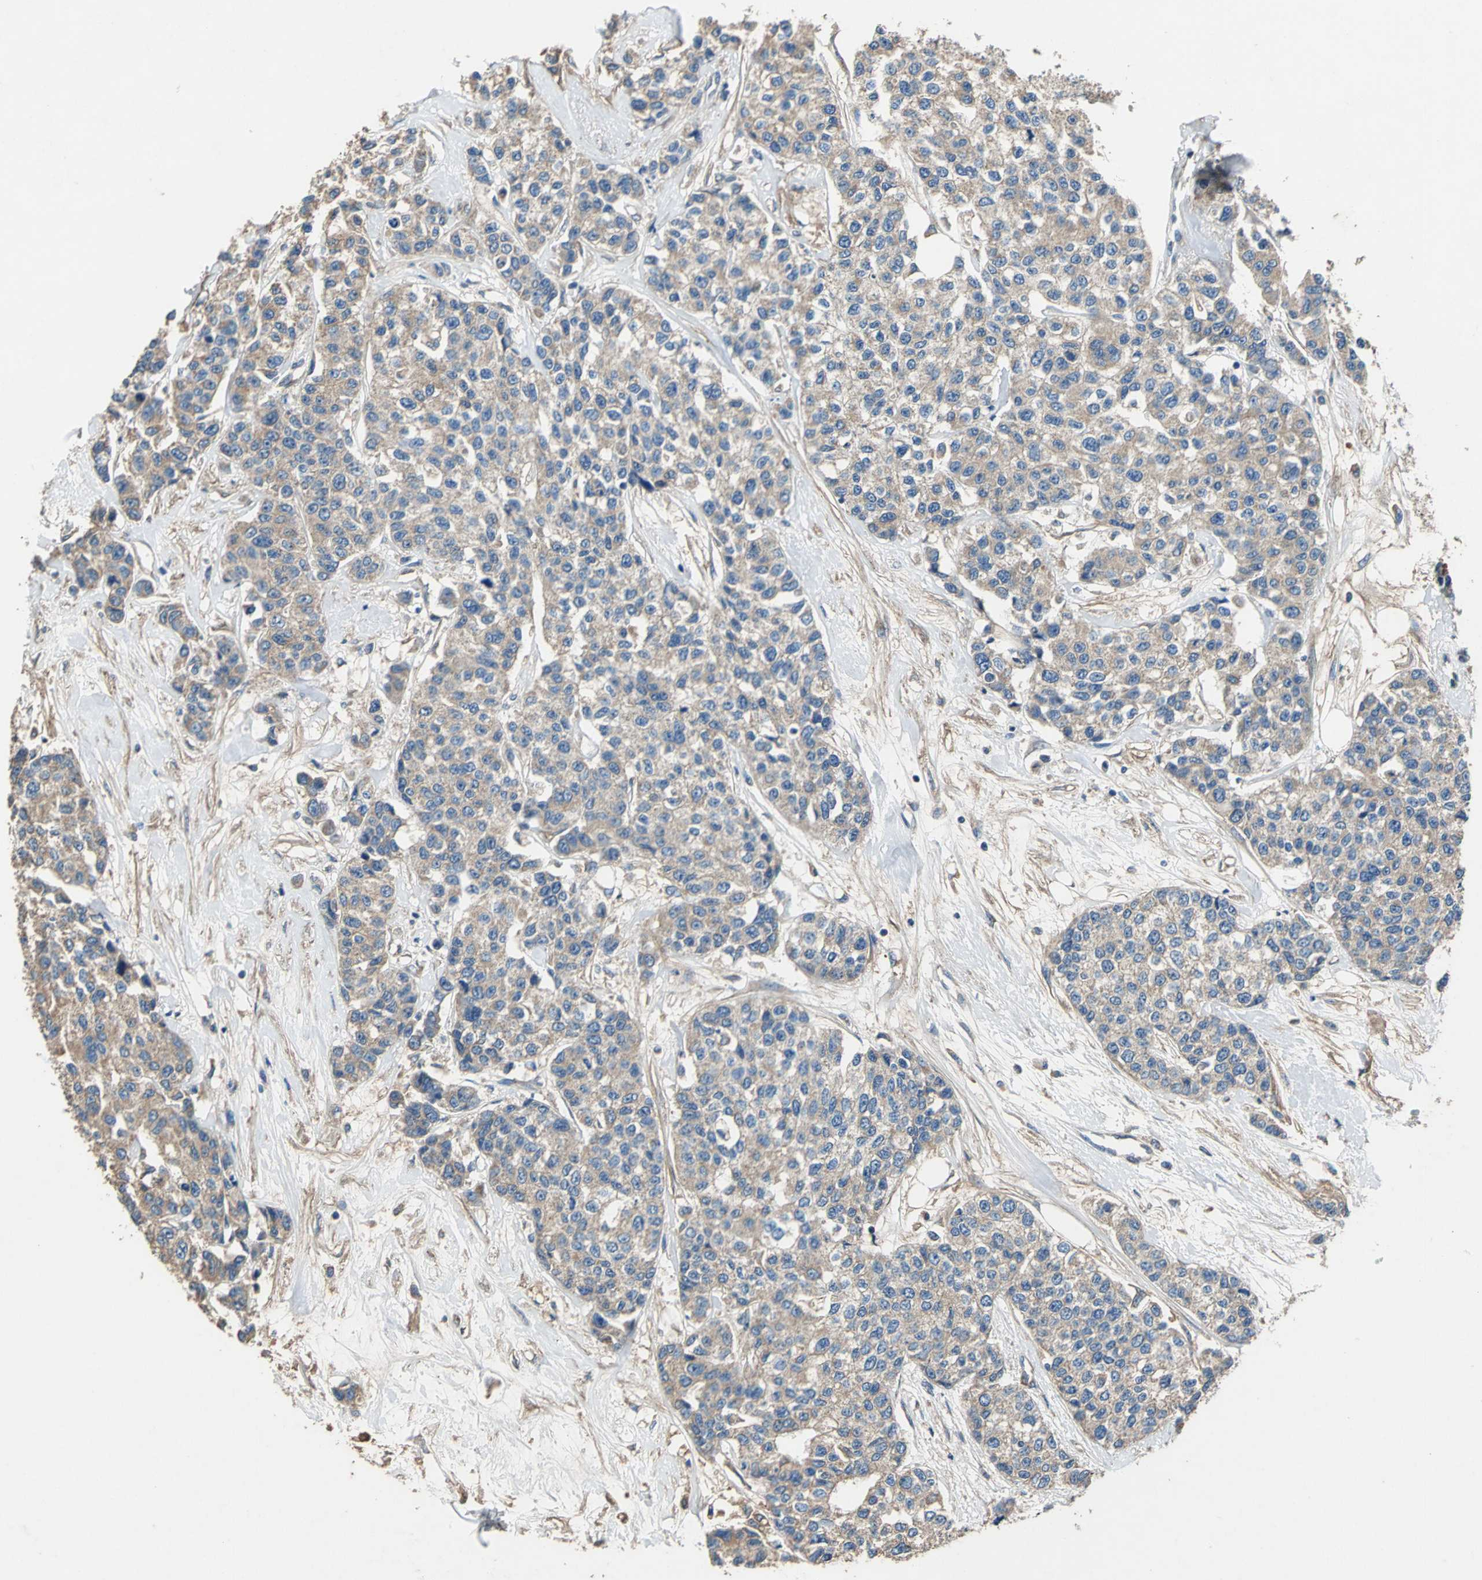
{"staining": {"intensity": "weak", "quantity": ">75%", "location": "cytoplasmic/membranous"}, "tissue": "breast cancer", "cell_type": "Tumor cells", "image_type": "cancer", "snomed": [{"axis": "morphology", "description": "Duct carcinoma"}, {"axis": "topography", "description": "Breast"}], "caption": "Brown immunohistochemical staining in invasive ductal carcinoma (breast) reveals weak cytoplasmic/membranous positivity in approximately >75% of tumor cells.", "gene": "HEPH", "patient": {"sex": "female", "age": 51}}